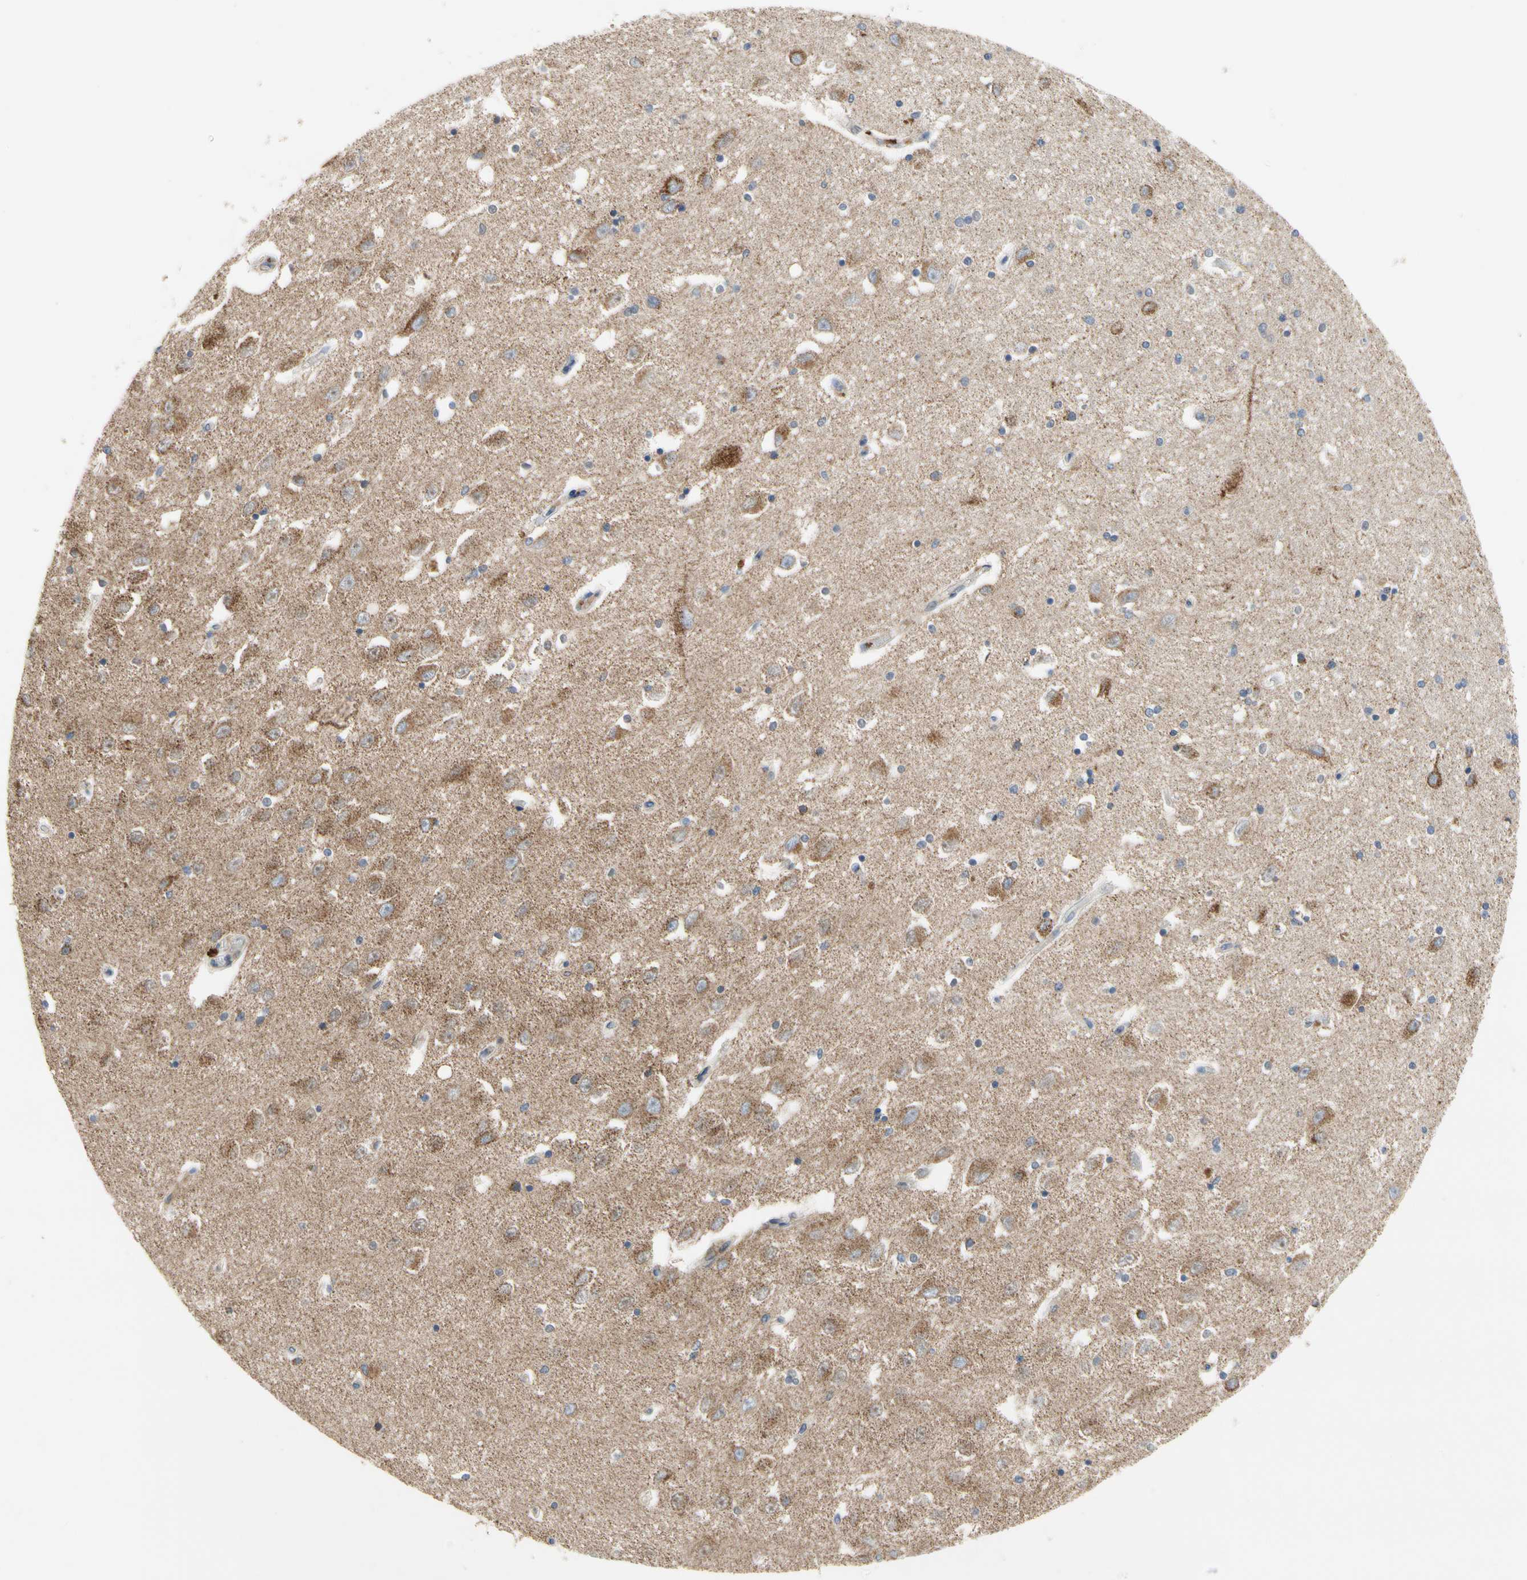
{"staining": {"intensity": "weak", "quantity": "25%-75%", "location": "cytoplasmic/membranous"}, "tissue": "hippocampus", "cell_type": "Glial cells", "image_type": "normal", "snomed": [{"axis": "morphology", "description": "Normal tissue, NOS"}, {"axis": "topography", "description": "Hippocampus"}], "caption": "This is an image of immunohistochemistry (IHC) staining of unremarkable hippocampus, which shows weak staining in the cytoplasmic/membranous of glial cells.", "gene": "KLHDC8B", "patient": {"sex": "female", "age": 54}}